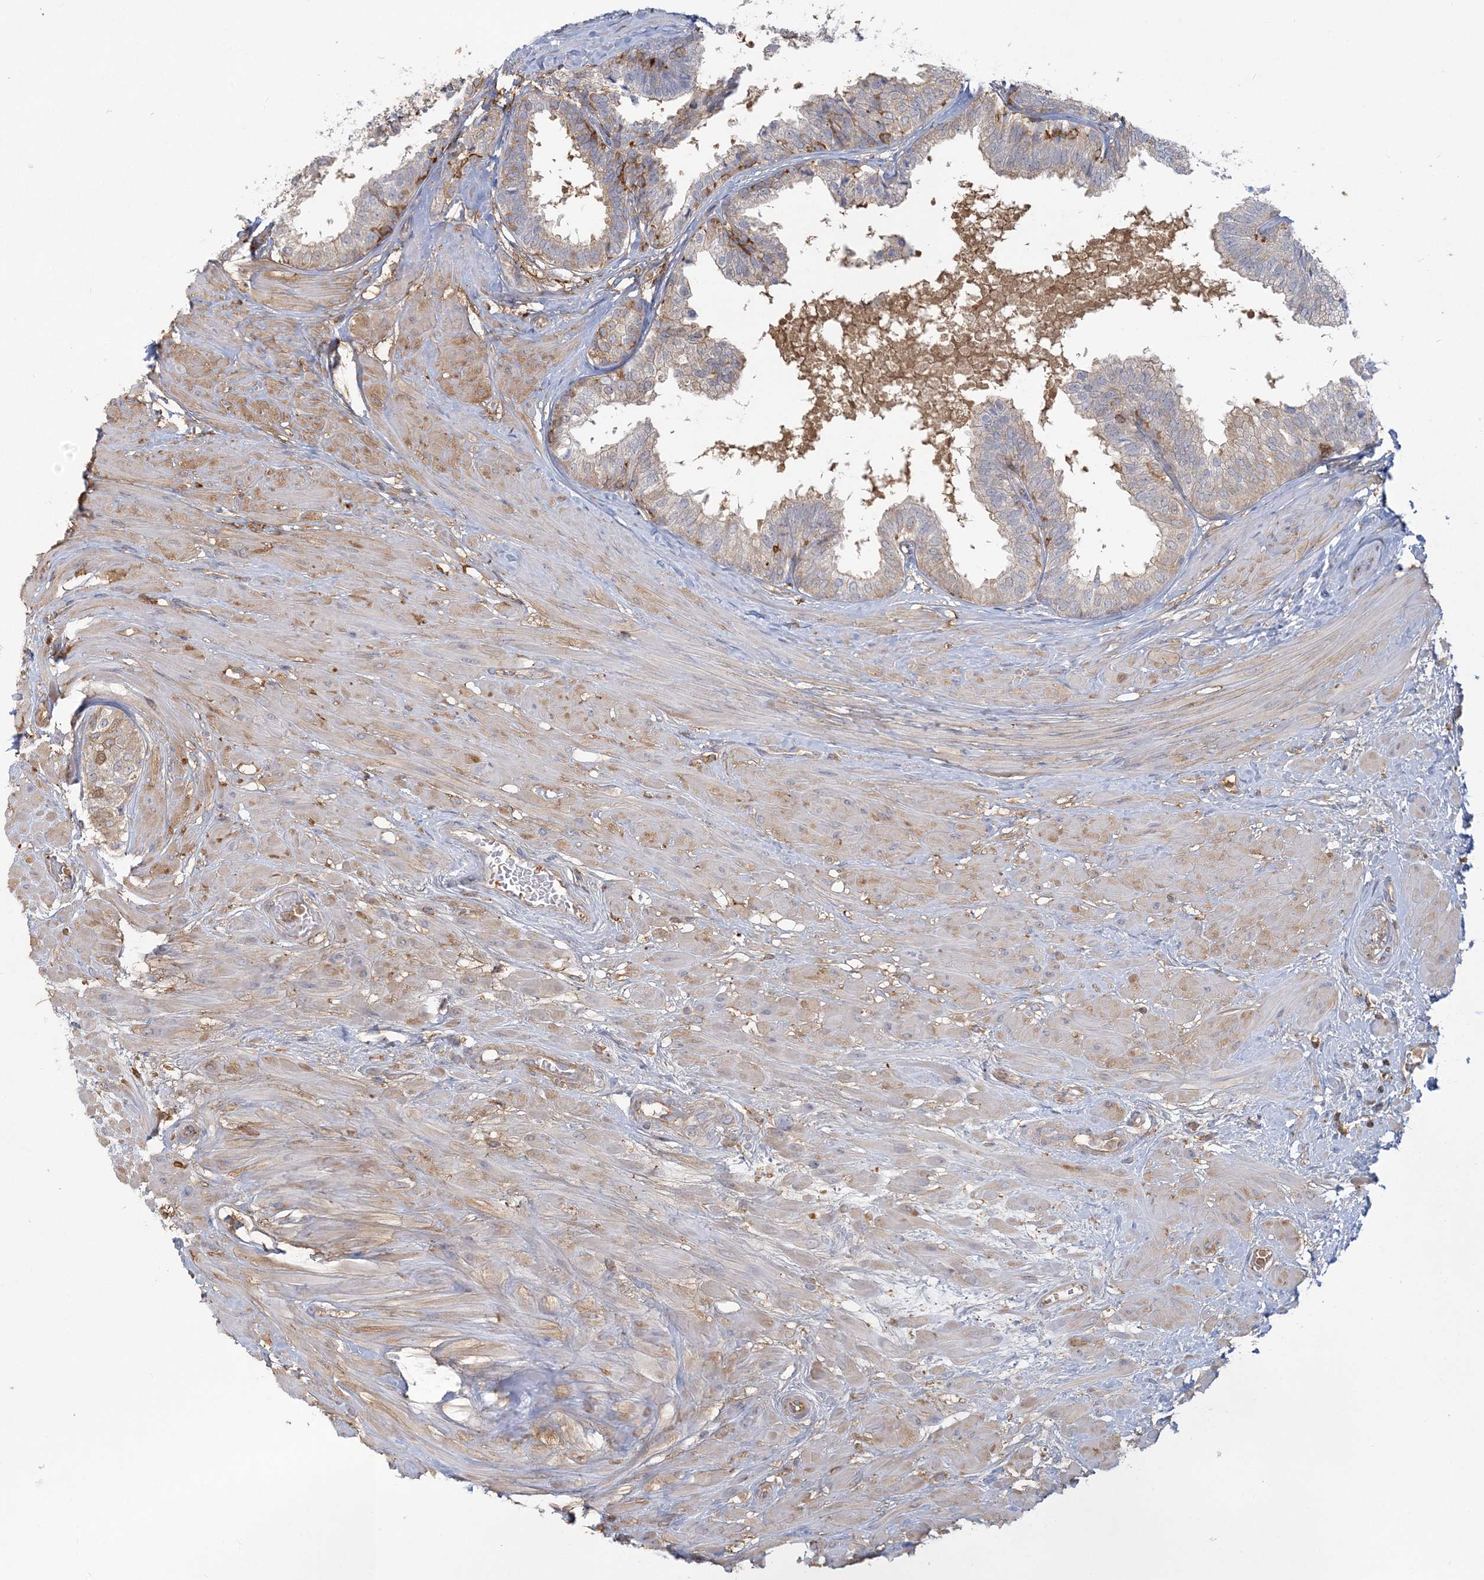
{"staining": {"intensity": "weak", "quantity": "25%-75%", "location": "cytoplasmic/membranous"}, "tissue": "prostate", "cell_type": "Glandular cells", "image_type": "normal", "snomed": [{"axis": "morphology", "description": "Normal tissue, NOS"}, {"axis": "topography", "description": "Prostate"}], "caption": "Benign prostate demonstrates weak cytoplasmic/membranous staining in approximately 25%-75% of glandular cells, visualized by immunohistochemistry. The staining was performed using DAB to visualize the protein expression in brown, while the nuclei were stained in blue with hematoxylin (Magnification: 20x).", "gene": "ANKS1A", "patient": {"sex": "male", "age": 48}}